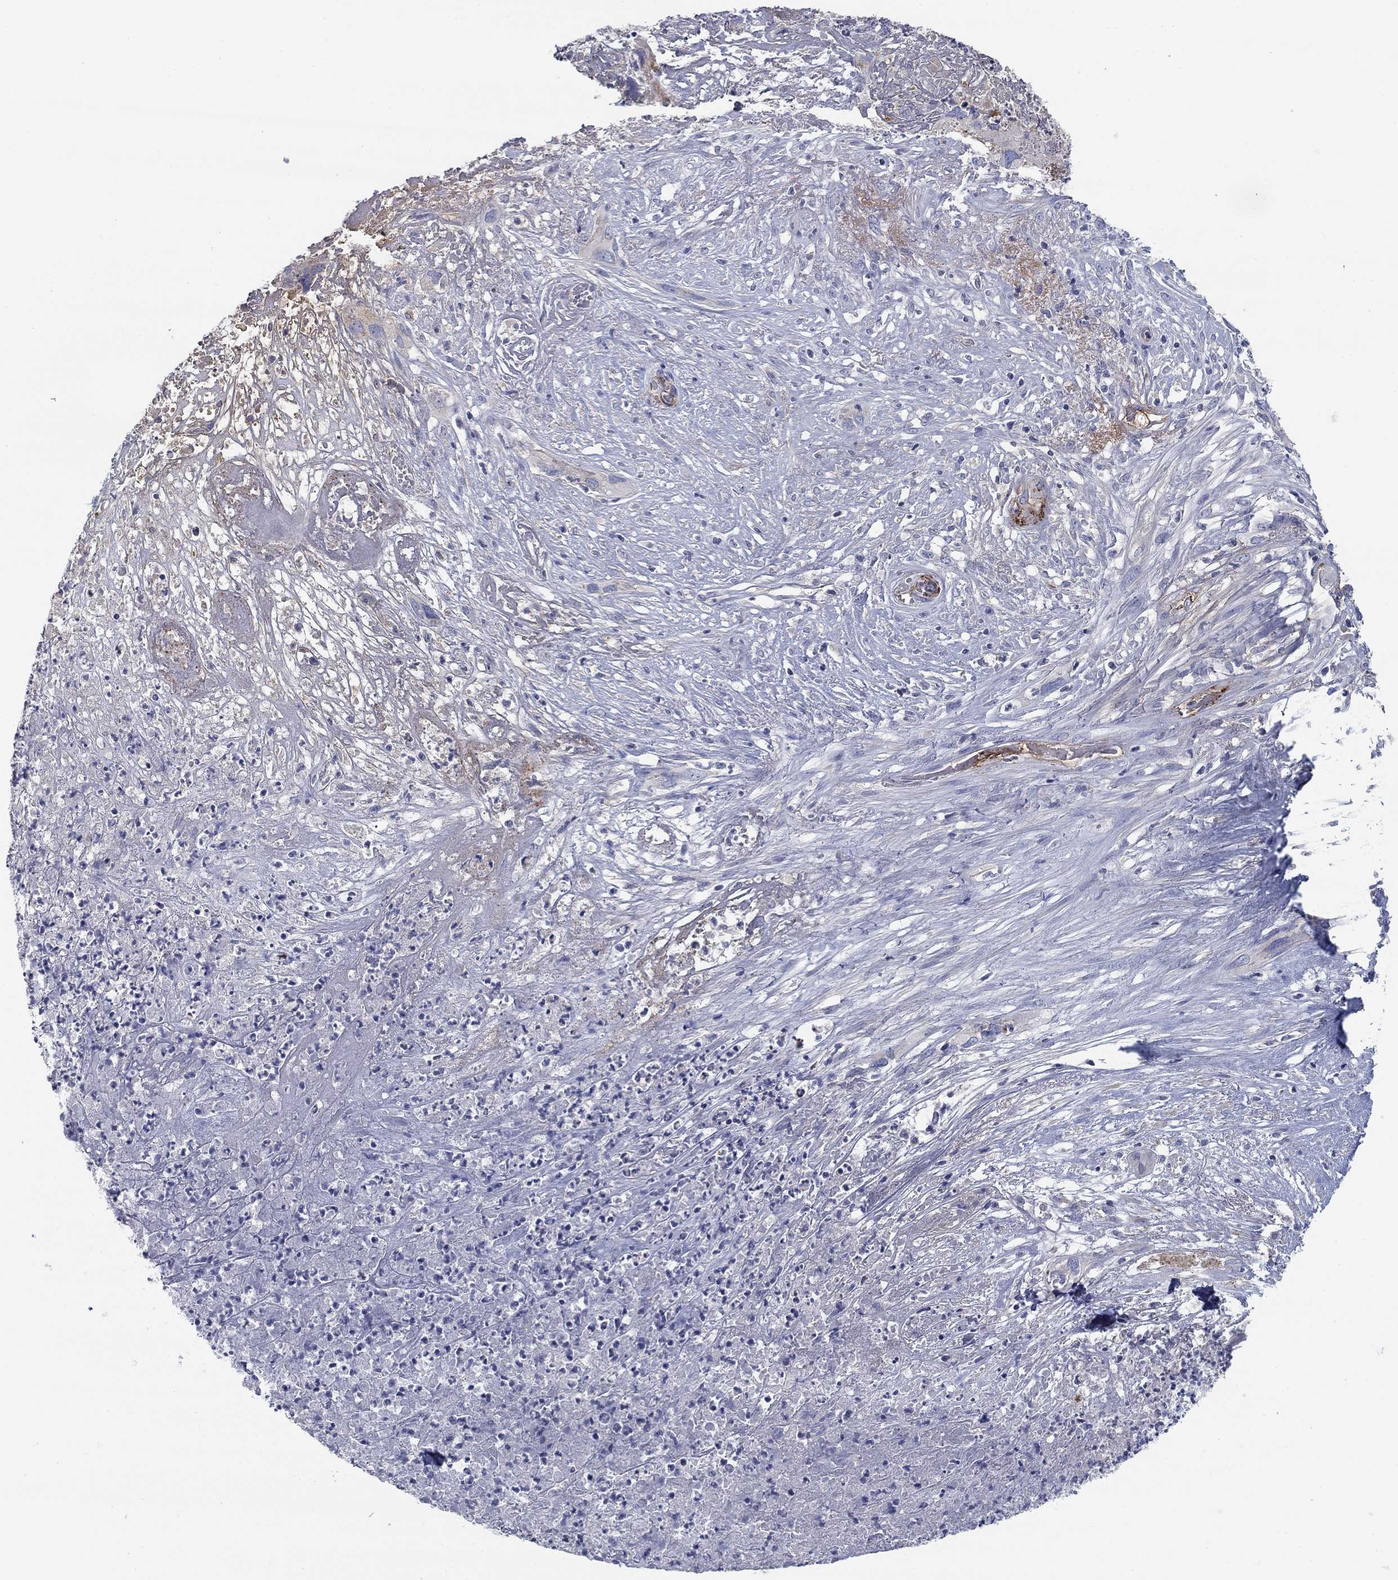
{"staining": {"intensity": "negative", "quantity": "none", "location": "none"}, "tissue": "cervical cancer", "cell_type": "Tumor cells", "image_type": "cancer", "snomed": [{"axis": "morphology", "description": "Squamous cell carcinoma, NOS"}, {"axis": "topography", "description": "Cervix"}], "caption": "This is a micrograph of immunohistochemistry staining of cervical cancer (squamous cell carcinoma), which shows no expression in tumor cells.", "gene": "APOC3", "patient": {"sex": "female", "age": 57}}